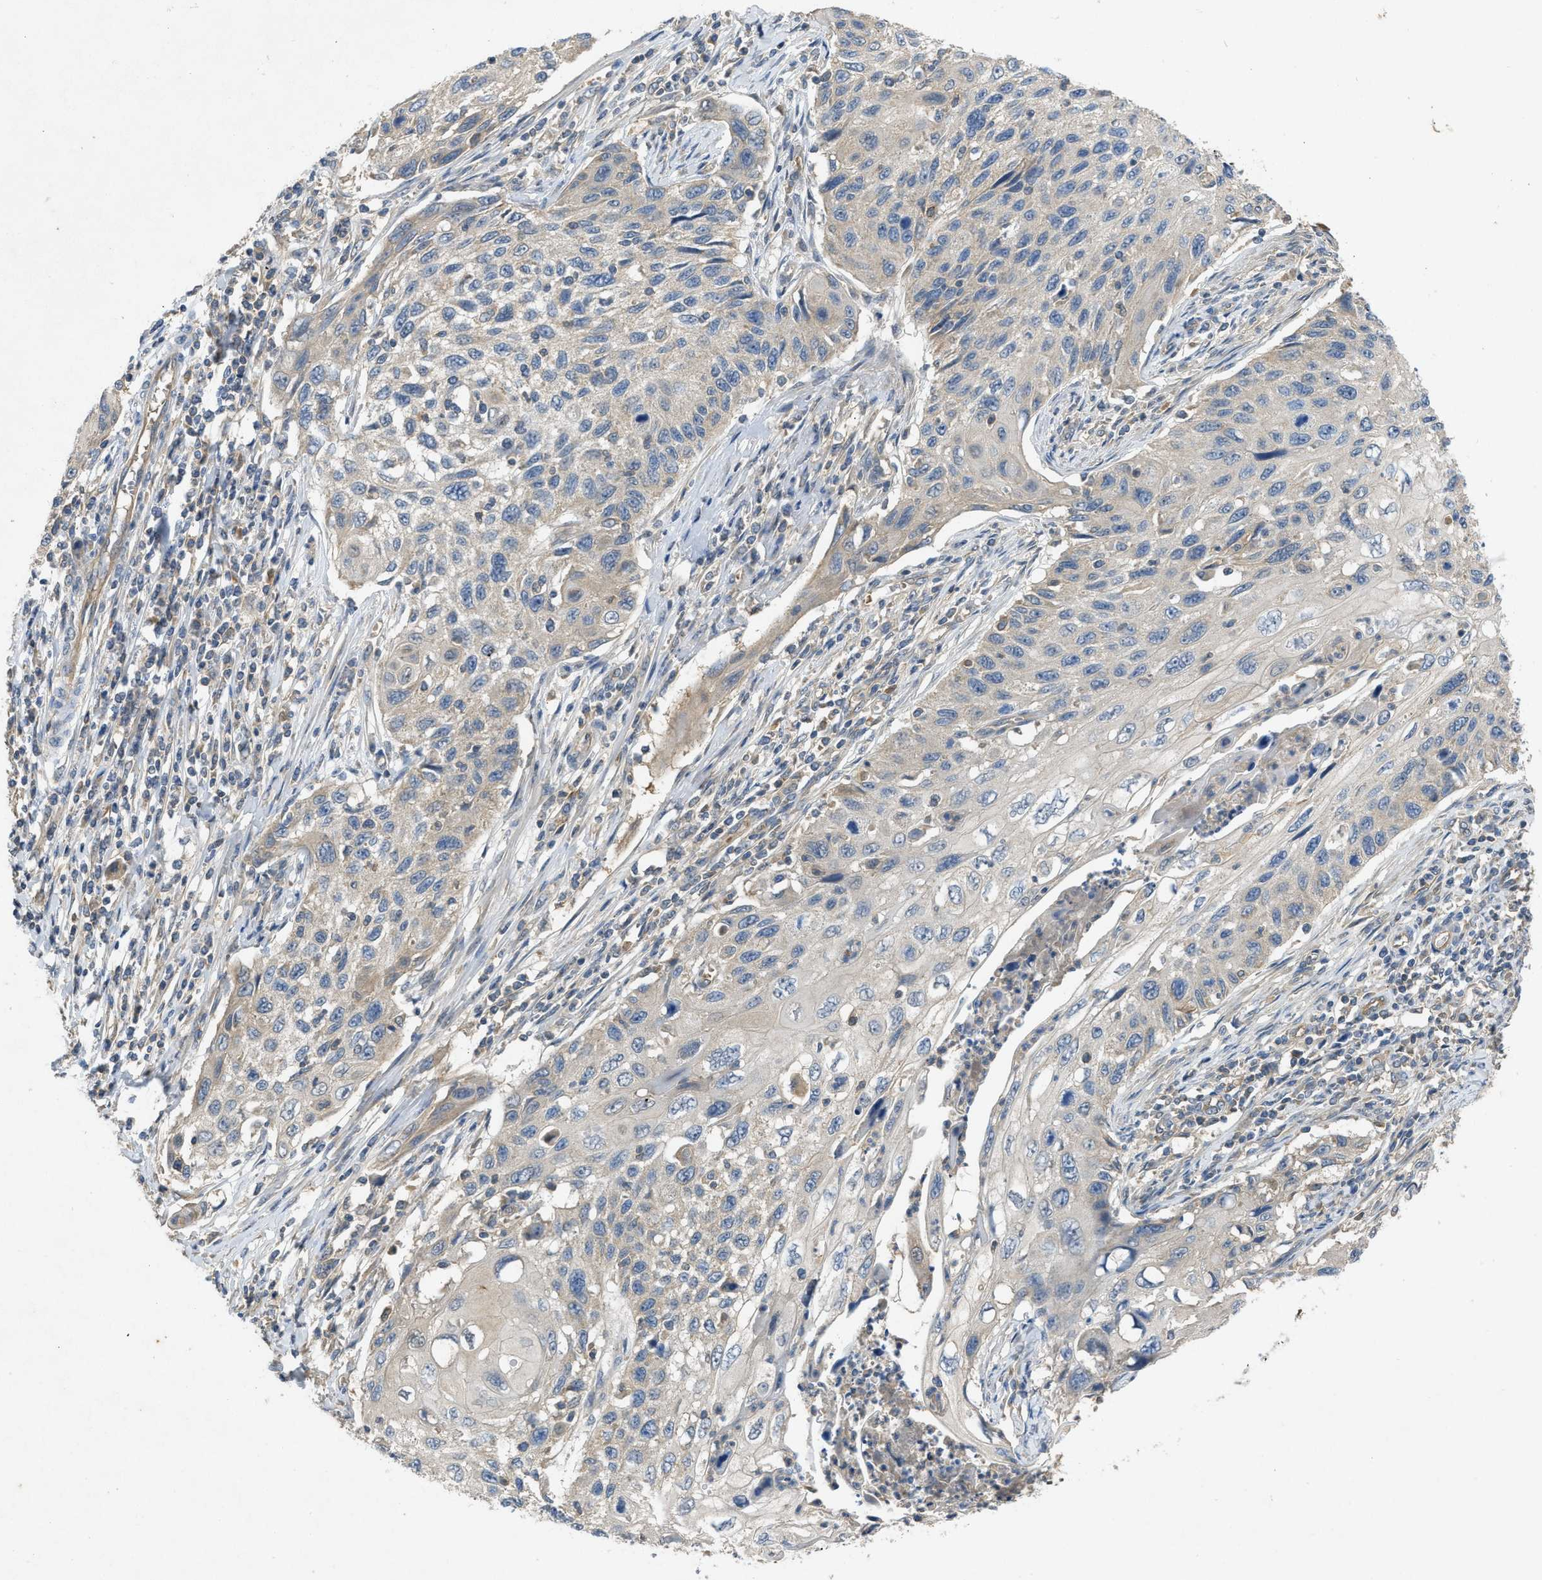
{"staining": {"intensity": "negative", "quantity": "none", "location": "none"}, "tissue": "cervical cancer", "cell_type": "Tumor cells", "image_type": "cancer", "snomed": [{"axis": "morphology", "description": "Squamous cell carcinoma, NOS"}, {"axis": "topography", "description": "Cervix"}], "caption": "This histopathology image is of cervical cancer stained with IHC to label a protein in brown with the nuclei are counter-stained blue. There is no staining in tumor cells. Nuclei are stained in blue.", "gene": "PPP3CA", "patient": {"sex": "female", "age": 70}}